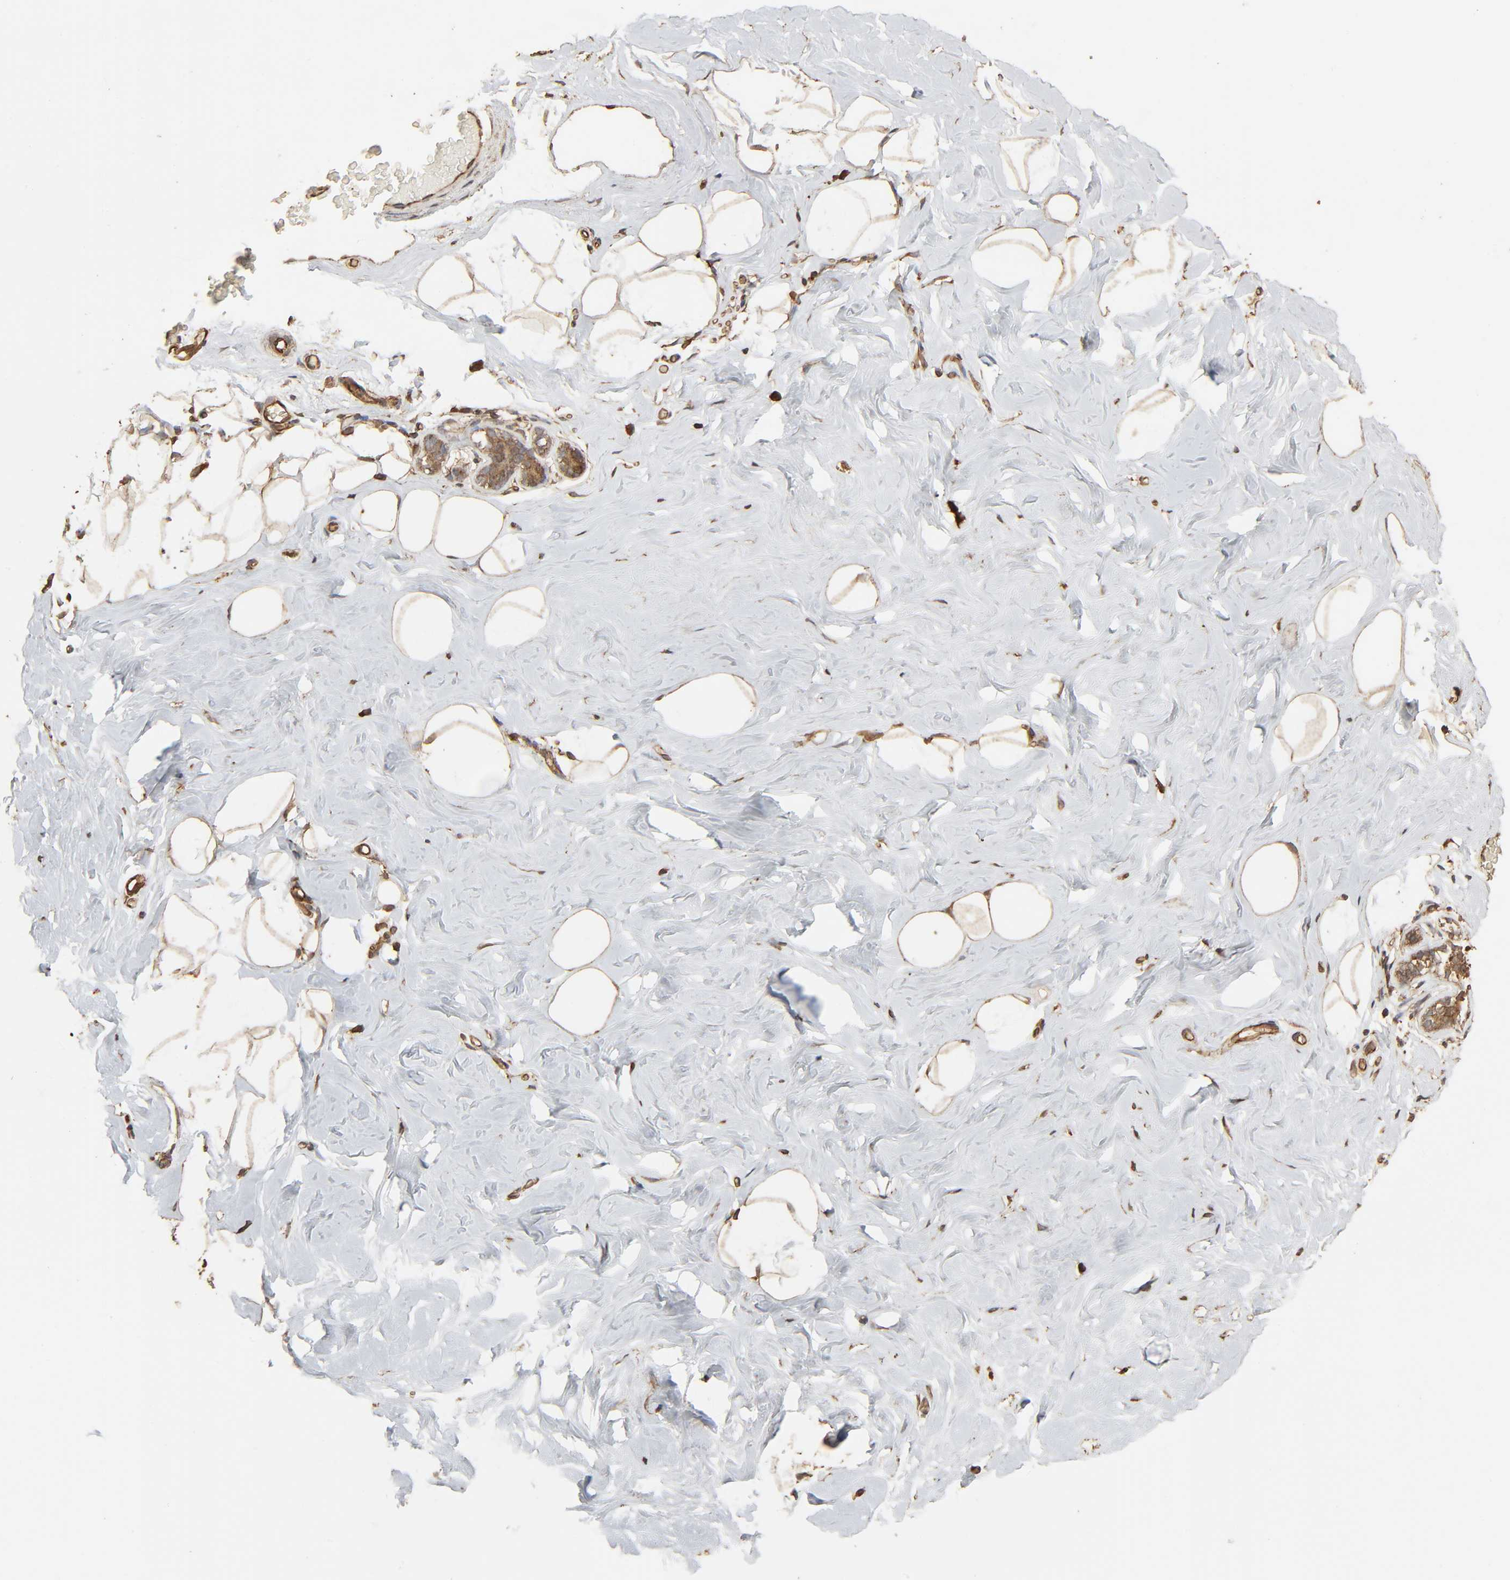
{"staining": {"intensity": "moderate", "quantity": ">75%", "location": "cytoplasmic/membranous"}, "tissue": "breast", "cell_type": "Adipocytes", "image_type": "normal", "snomed": [{"axis": "morphology", "description": "Normal tissue, NOS"}, {"axis": "topography", "description": "Breast"}, {"axis": "topography", "description": "Soft tissue"}], "caption": "A brown stain labels moderate cytoplasmic/membranous expression of a protein in adipocytes of benign breast. (brown staining indicates protein expression, while blue staining denotes nuclei).", "gene": "RPS6KA6", "patient": {"sex": "female", "age": 75}}